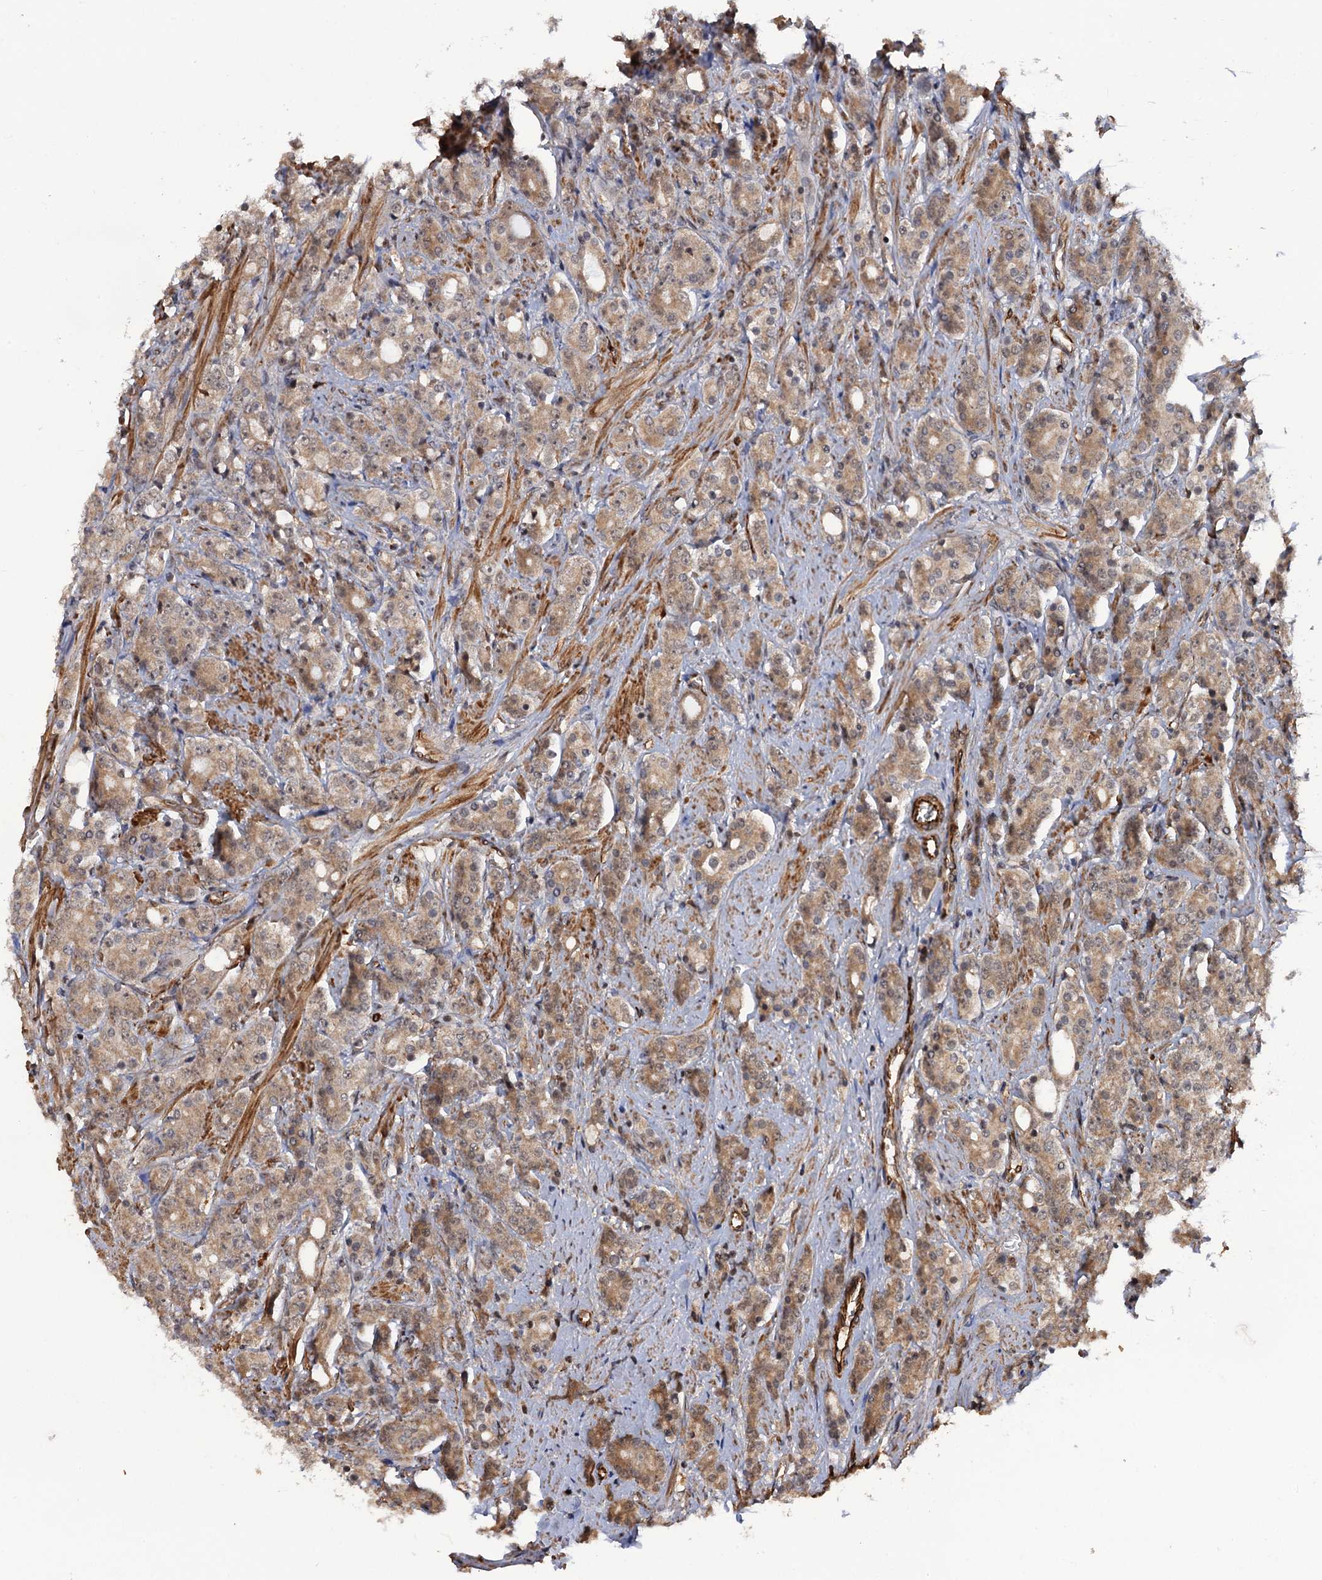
{"staining": {"intensity": "weak", "quantity": ">75%", "location": "cytoplasmic/membranous"}, "tissue": "prostate cancer", "cell_type": "Tumor cells", "image_type": "cancer", "snomed": [{"axis": "morphology", "description": "Adenocarcinoma, High grade"}, {"axis": "topography", "description": "Prostate"}], "caption": "A brown stain highlights weak cytoplasmic/membranous positivity of a protein in human prostate cancer tumor cells.", "gene": "FSIP1", "patient": {"sex": "male", "age": 62}}